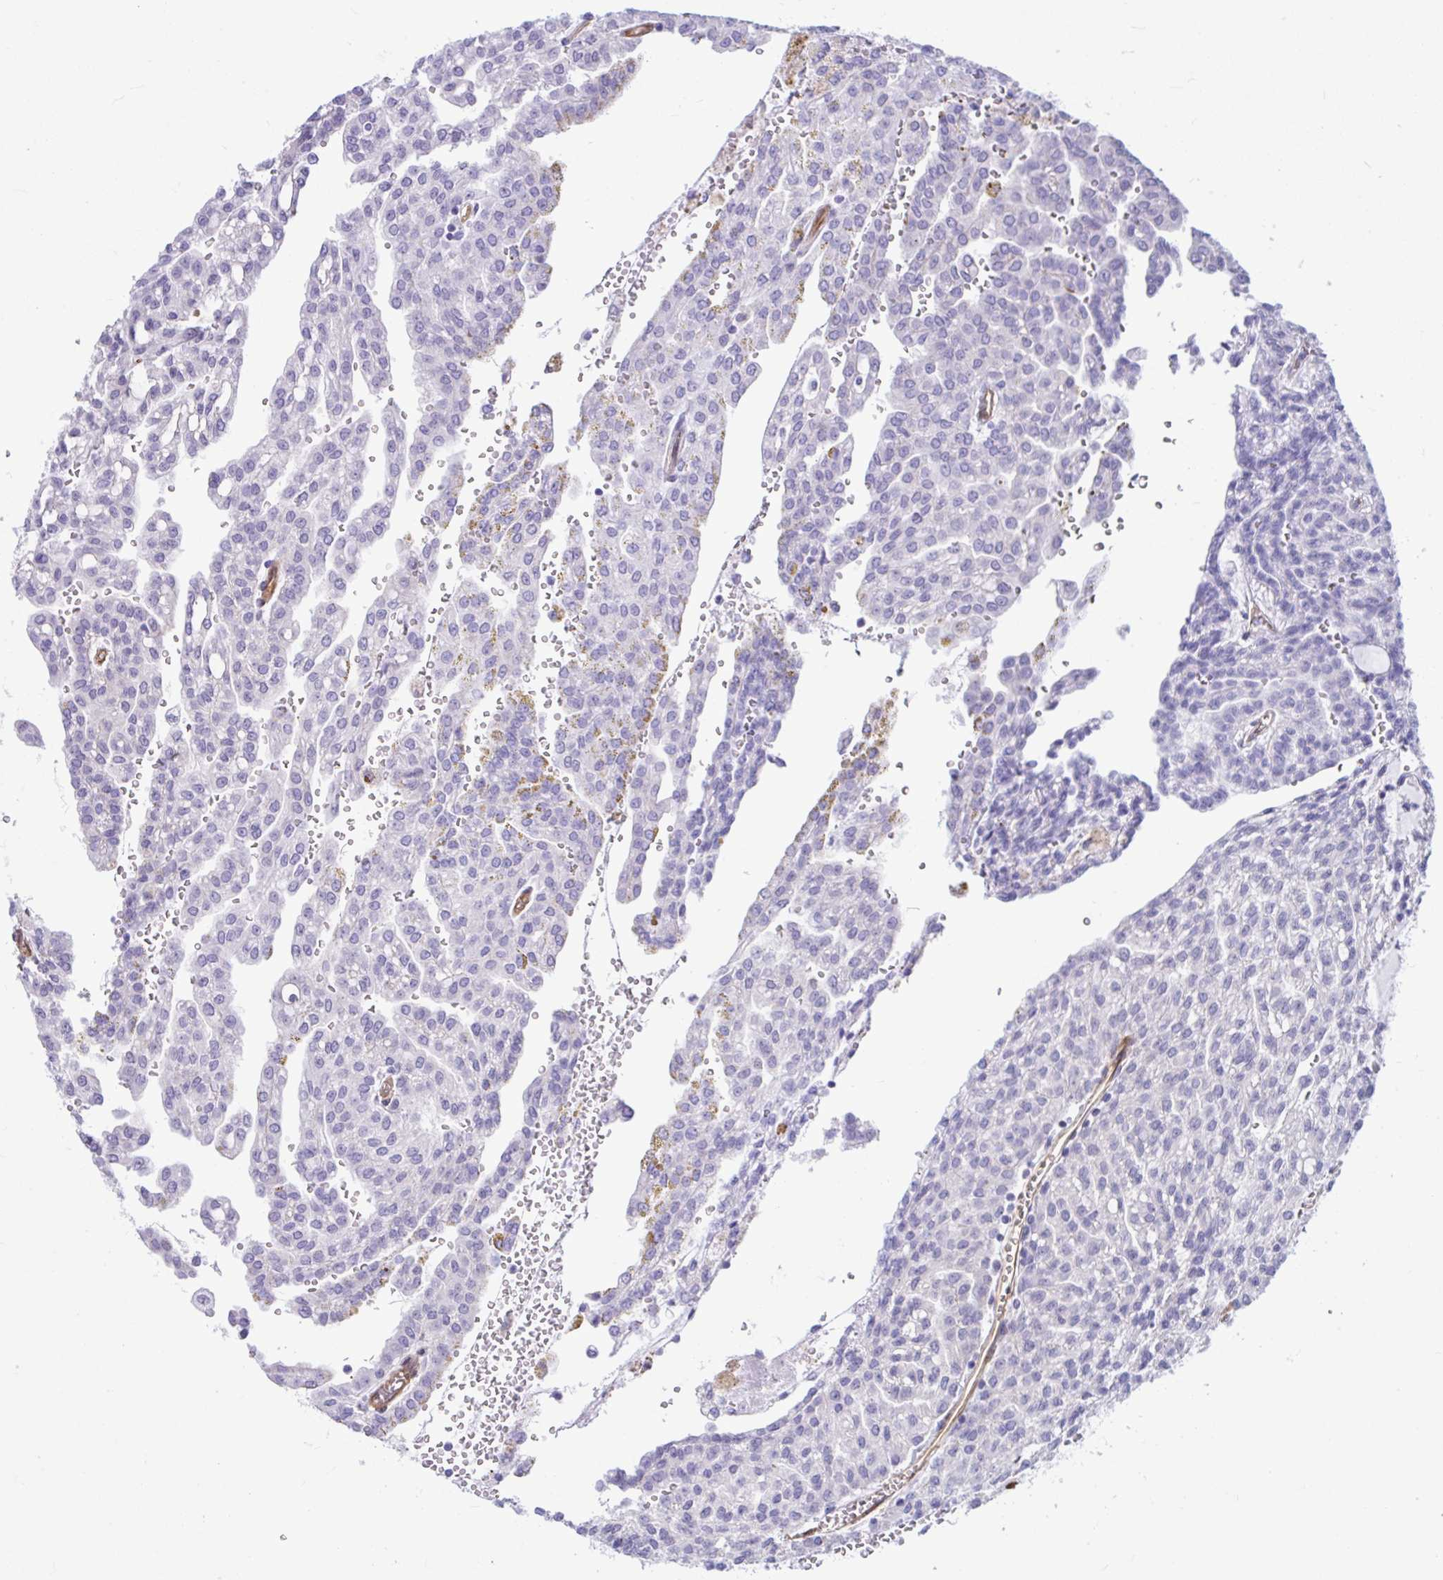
{"staining": {"intensity": "negative", "quantity": "none", "location": "none"}, "tissue": "renal cancer", "cell_type": "Tumor cells", "image_type": "cancer", "snomed": [{"axis": "morphology", "description": "Adenocarcinoma, NOS"}, {"axis": "topography", "description": "Kidney"}], "caption": "Immunohistochemistry of renal cancer shows no staining in tumor cells.", "gene": "LIMS2", "patient": {"sex": "male", "age": 63}}